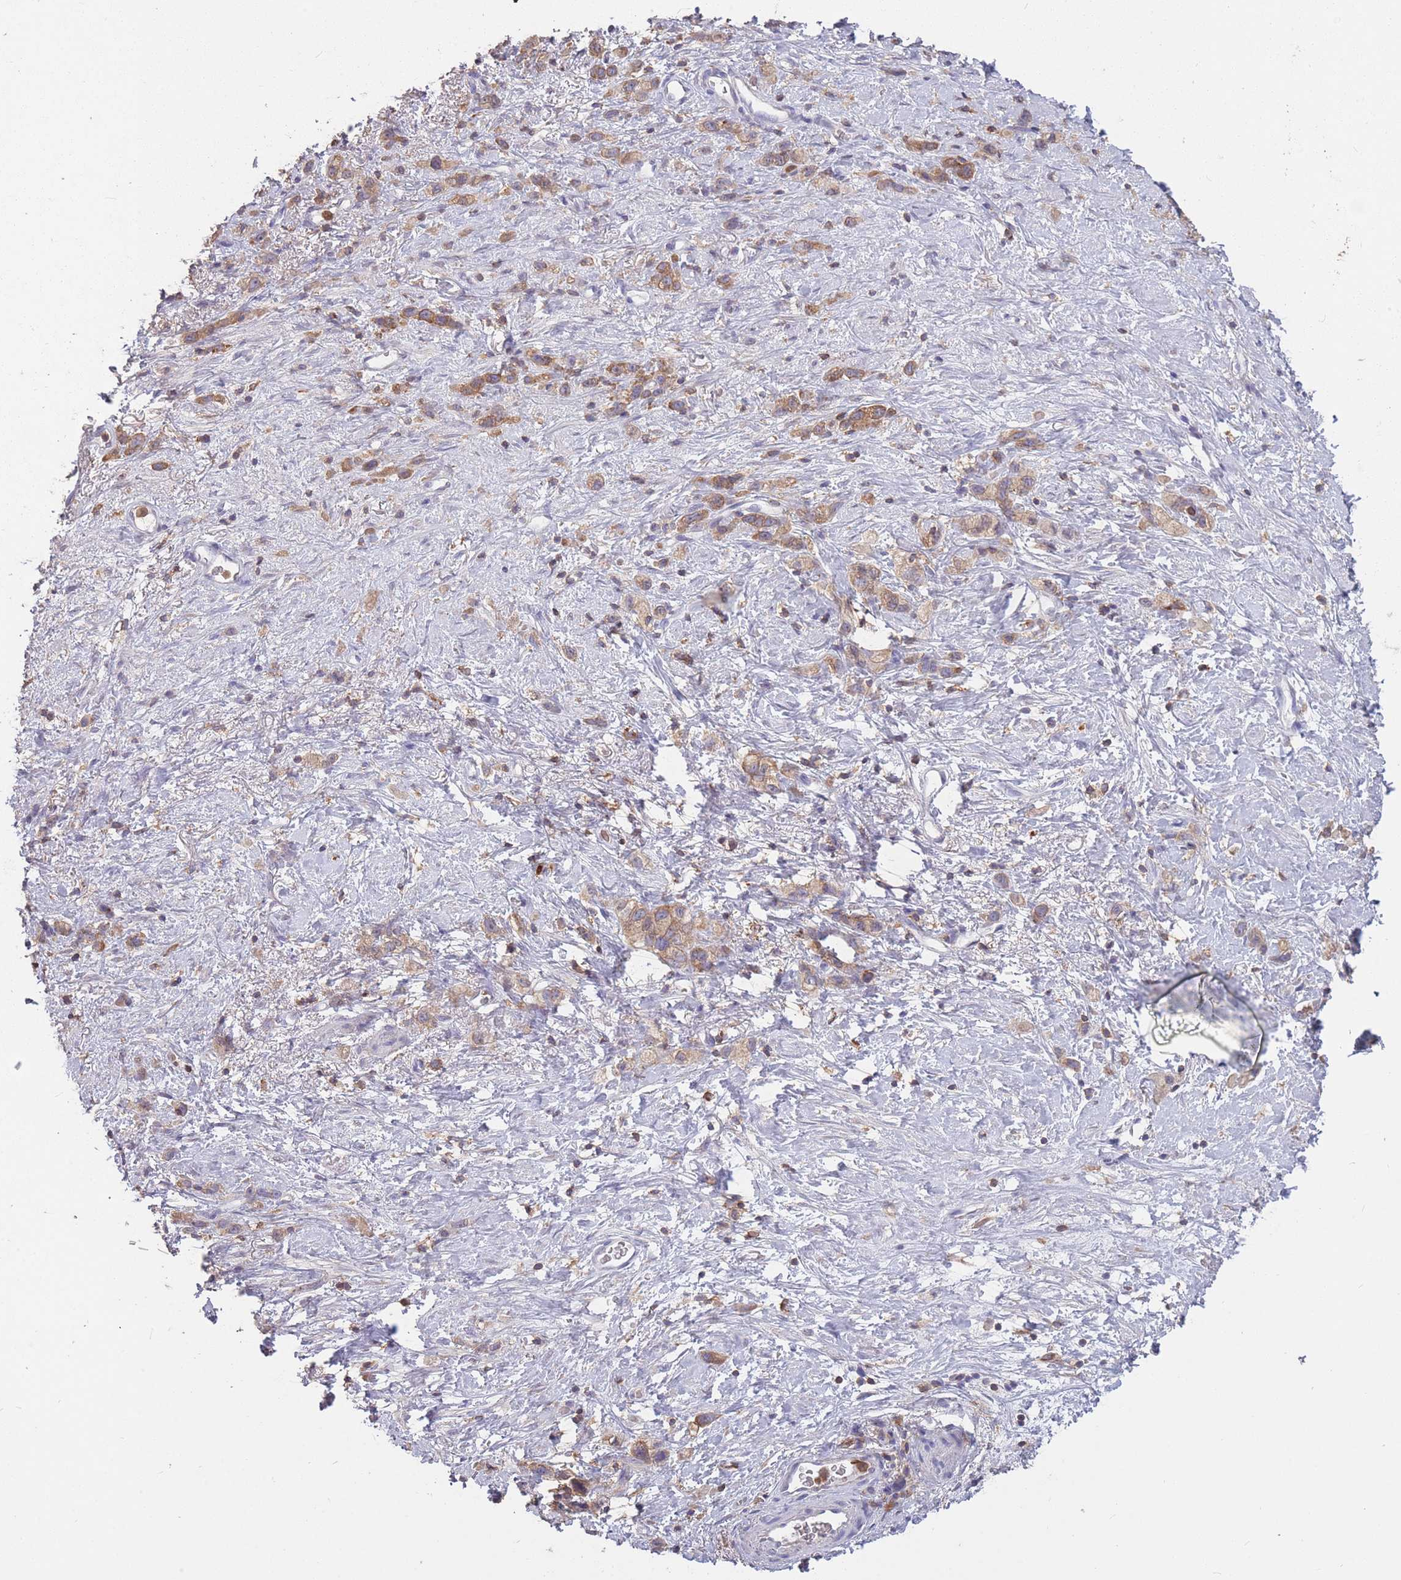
{"staining": {"intensity": "moderate", "quantity": ">75%", "location": "cytoplasmic/membranous"}, "tissue": "stomach cancer", "cell_type": "Tumor cells", "image_type": "cancer", "snomed": [{"axis": "morphology", "description": "Adenocarcinoma, NOS"}, {"axis": "topography", "description": "Stomach"}], "caption": "IHC of stomach cancer (adenocarcinoma) exhibits medium levels of moderate cytoplasmic/membranous positivity in approximately >75% of tumor cells.", "gene": "GMIP", "patient": {"sex": "female", "age": 65}}